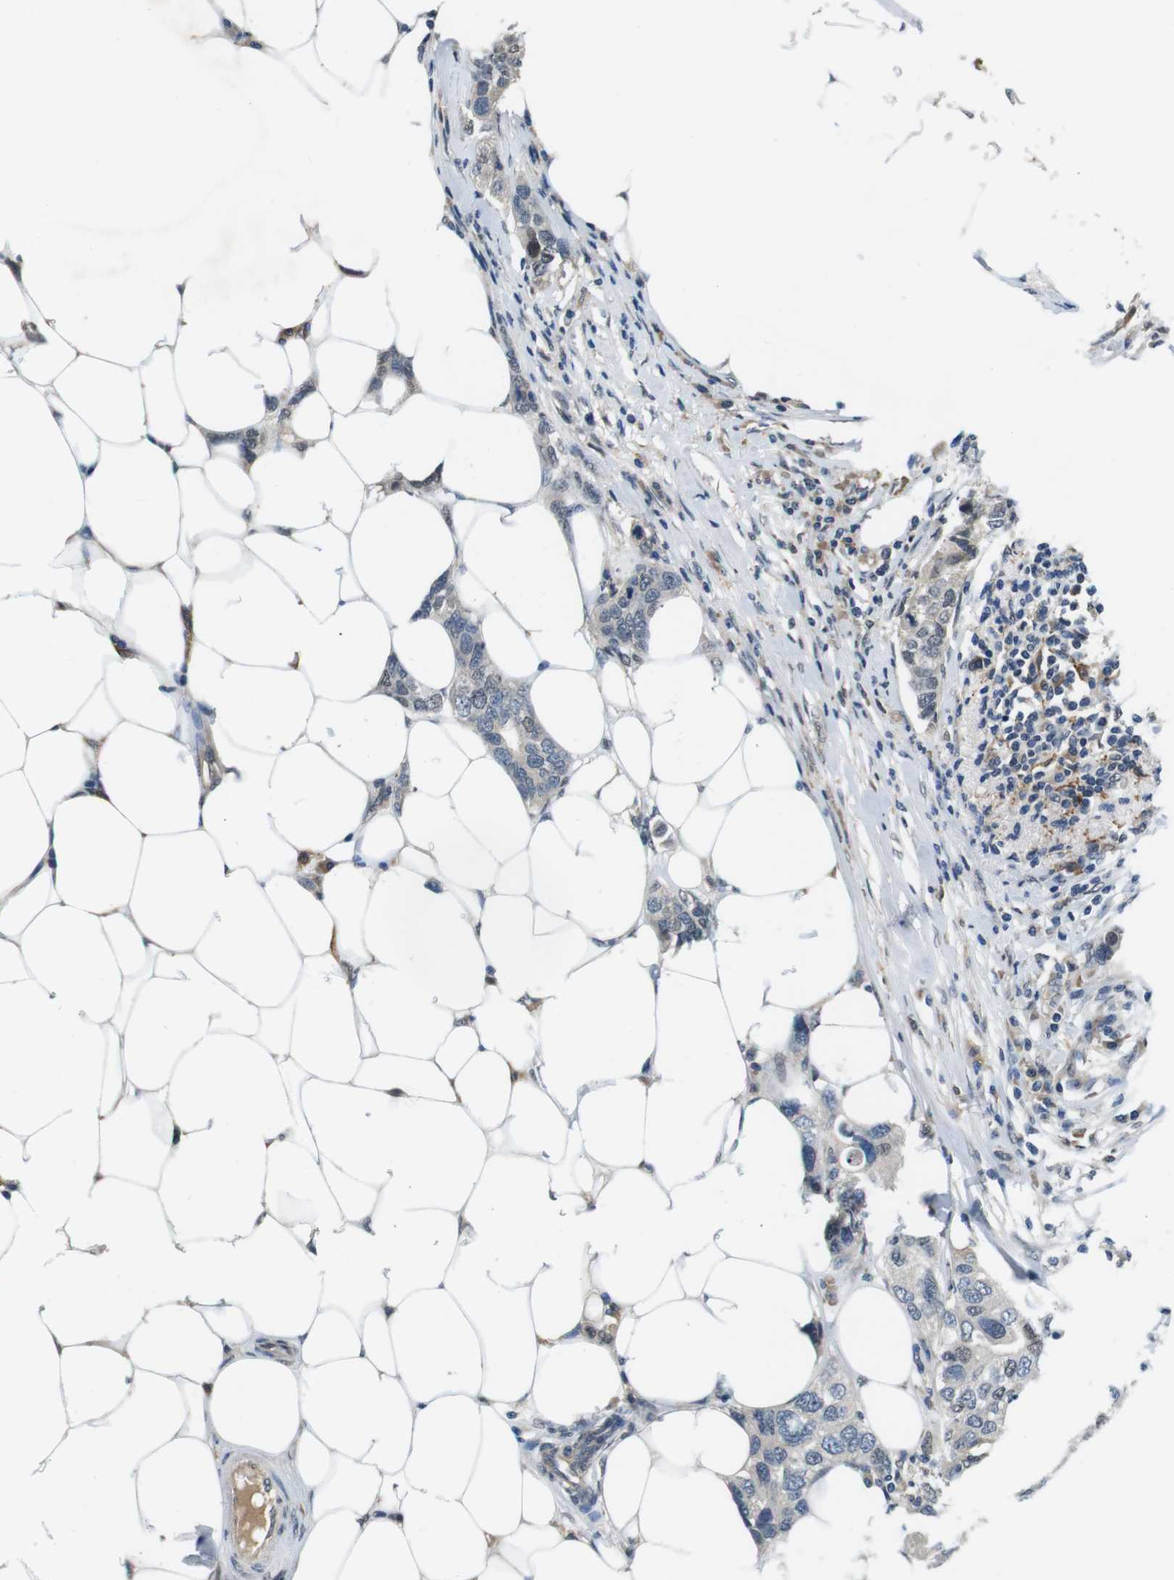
{"staining": {"intensity": "weak", "quantity": "<25%", "location": "nuclear"}, "tissue": "breast cancer", "cell_type": "Tumor cells", "image_type": "cancer", "snomed": [{"axis": "morphology", "description": "Duct carcinoma"}, {"axis": "topography", "description": "Breast"}], "caption": "Immunohistochemistry micrograph of neoplastic tissue: breast cancer (infiltrating ductal carcinoma) stained with DAB (3,3'-diaminobenzidine) shows no significant protein staining in tumor cells.", "gene": "CD163L1", "patient": {"sex": "female", "age": 50}}